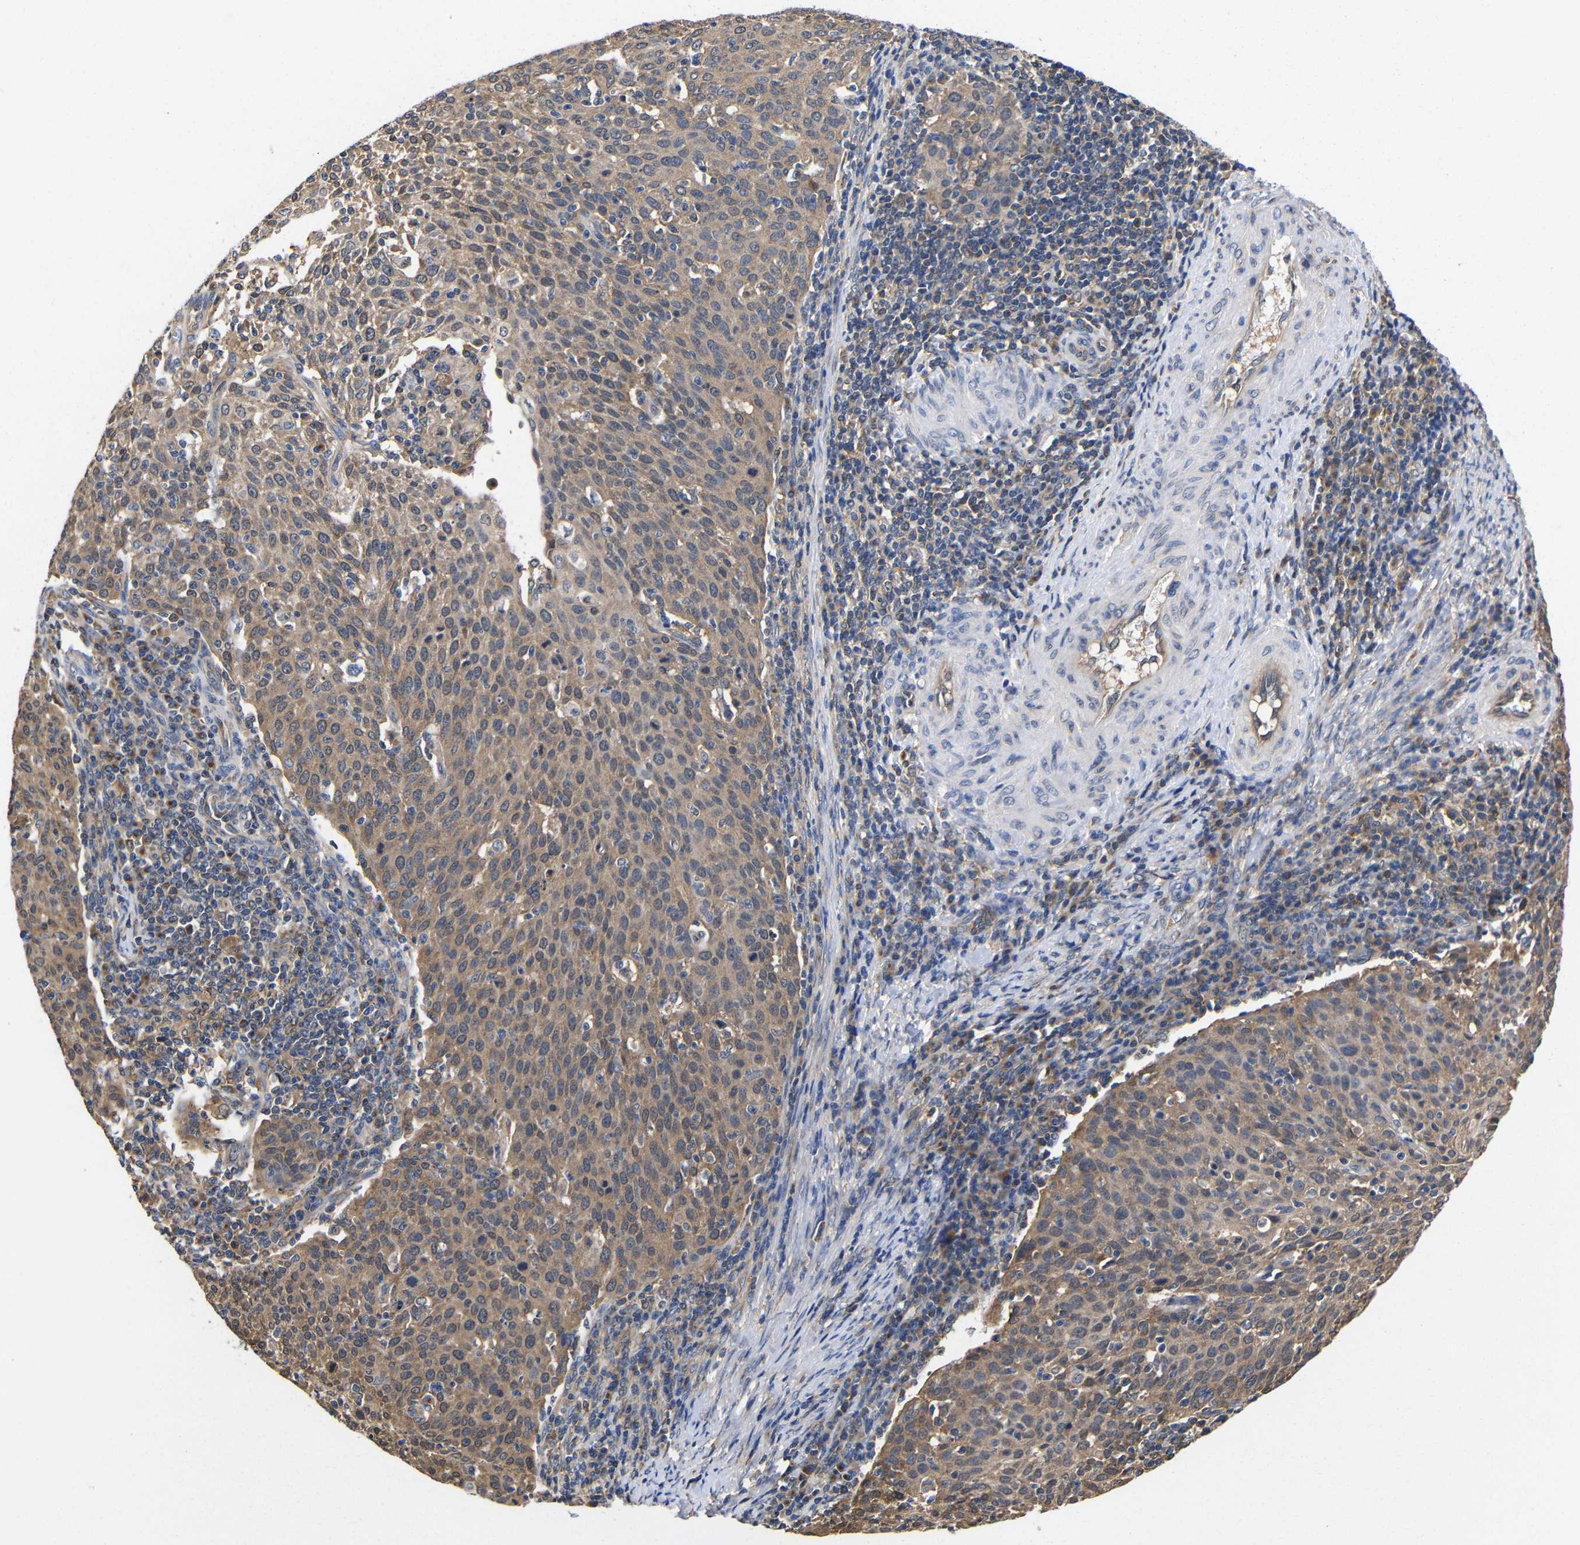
{"staining": {"intensity": "moderate", "quantity": ">75%", "location": "cytoplasmic/membranous"}, "tissue": "cervical cancer", "cell_type": "Tumor cells", "image_type": "cancer", "snomed": [{"axis": "morphology", "description": "Squamous cell carcinoma, NOS"}, {"axis": "topography", "description": "Cervix"}], "caption": "Approximately >75% of tumor cells in cervical squamous cell carcinoma display moderate cytoplasmic/membranous protein expression as visualized by brown immunohistochemical staining.", "gene": "LRRCC1", "patient": {"sex": "female", "age": 38}}